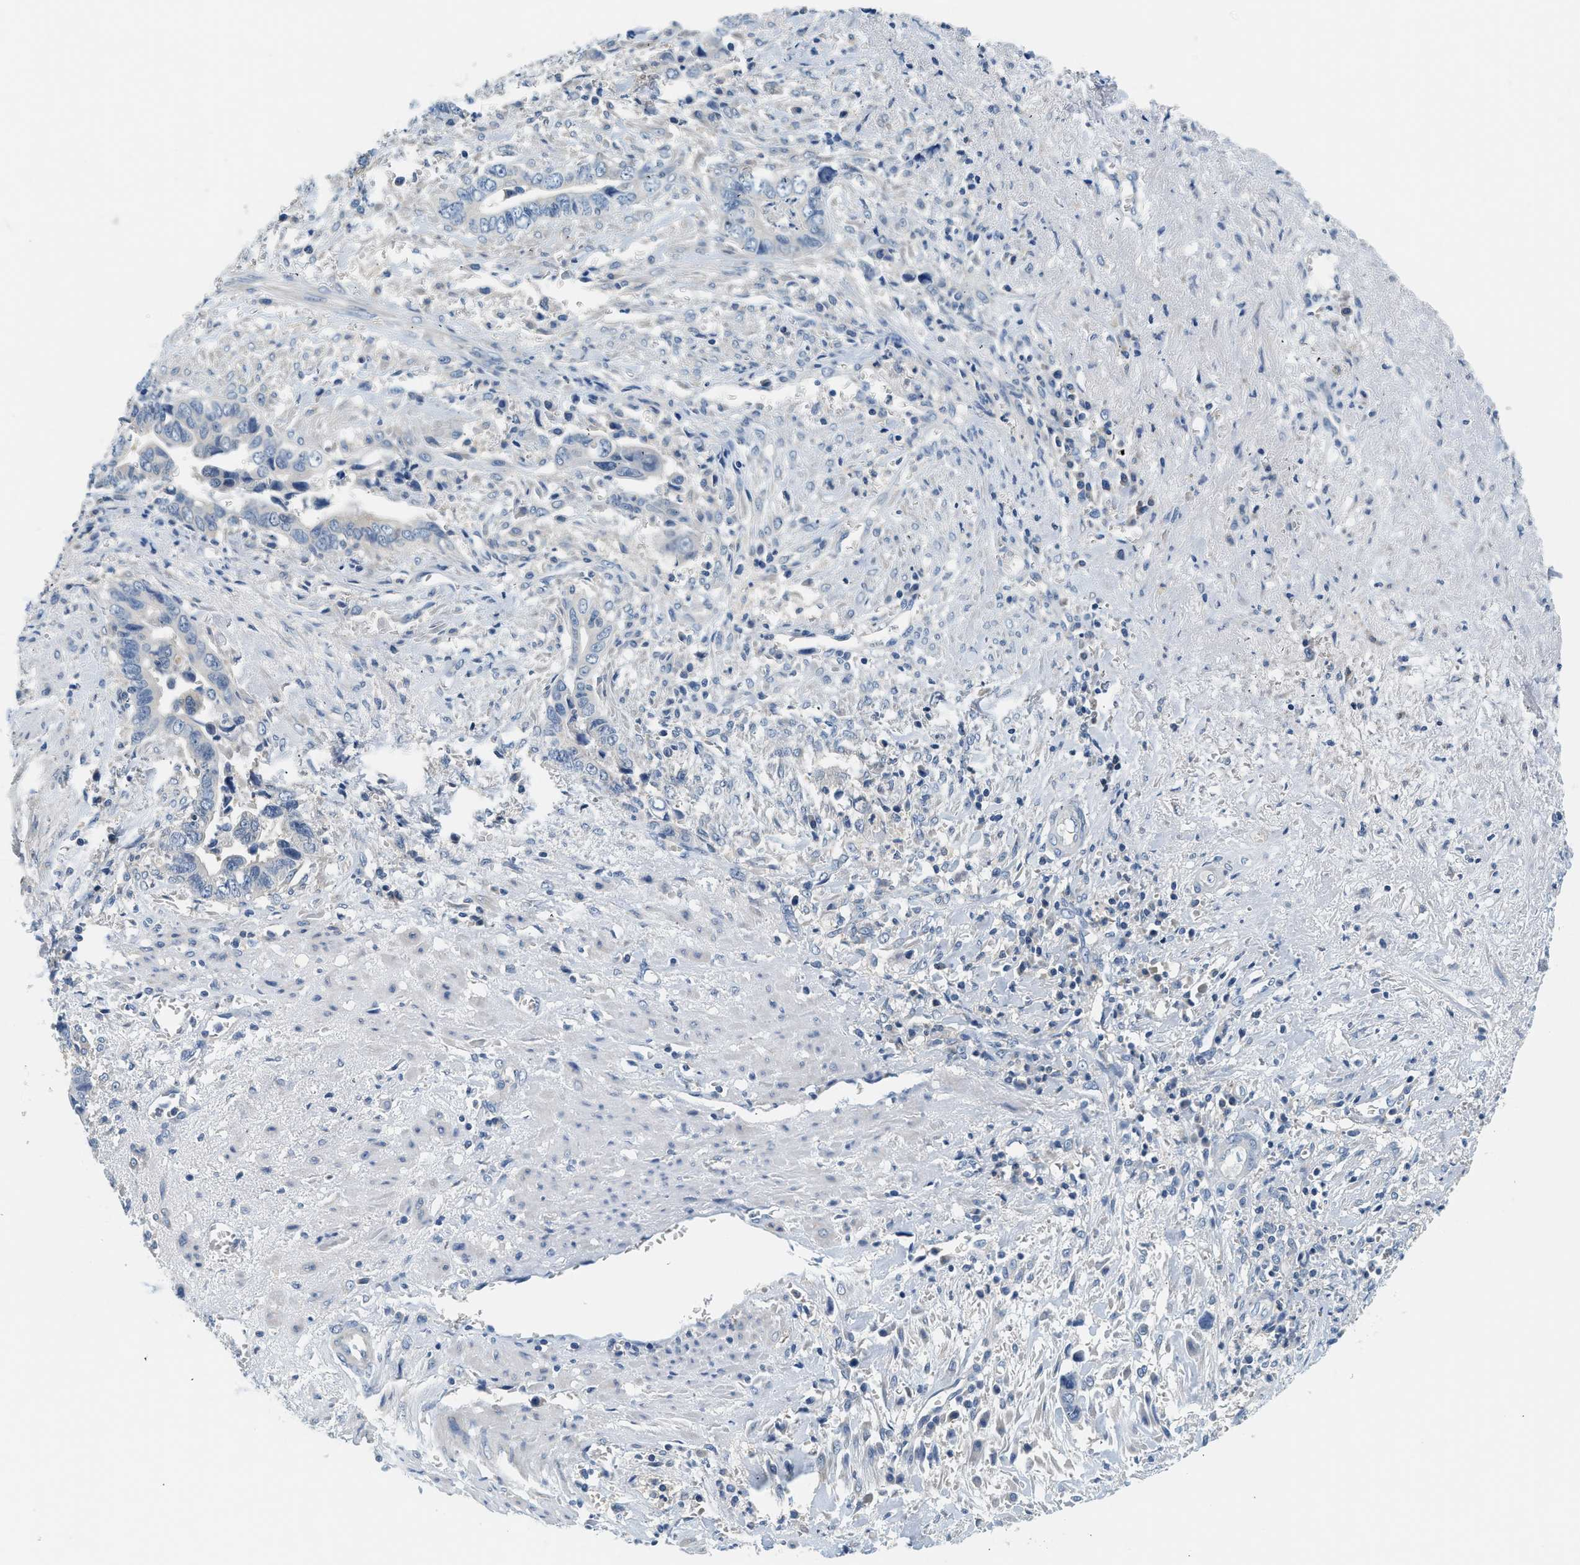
{"staining": {"intensity": "negative", "quantity": "none", "location": "none"}, "tissue": "liver cancer", "cell_type": "Tumor cells", "image_type": "cancer", "snomed": [{"axis": "morphology", "description": "Cholangiocarcinoma"}, {"axis": "topography", "description": "Liver"}], "caption": "This is an IHC micrograph of liver cancer (cholangiocarcinoma). There is no positivity in tumor cells.", "gene": "SLC35E1", "patient": {"sex": "female", "age": 79}}